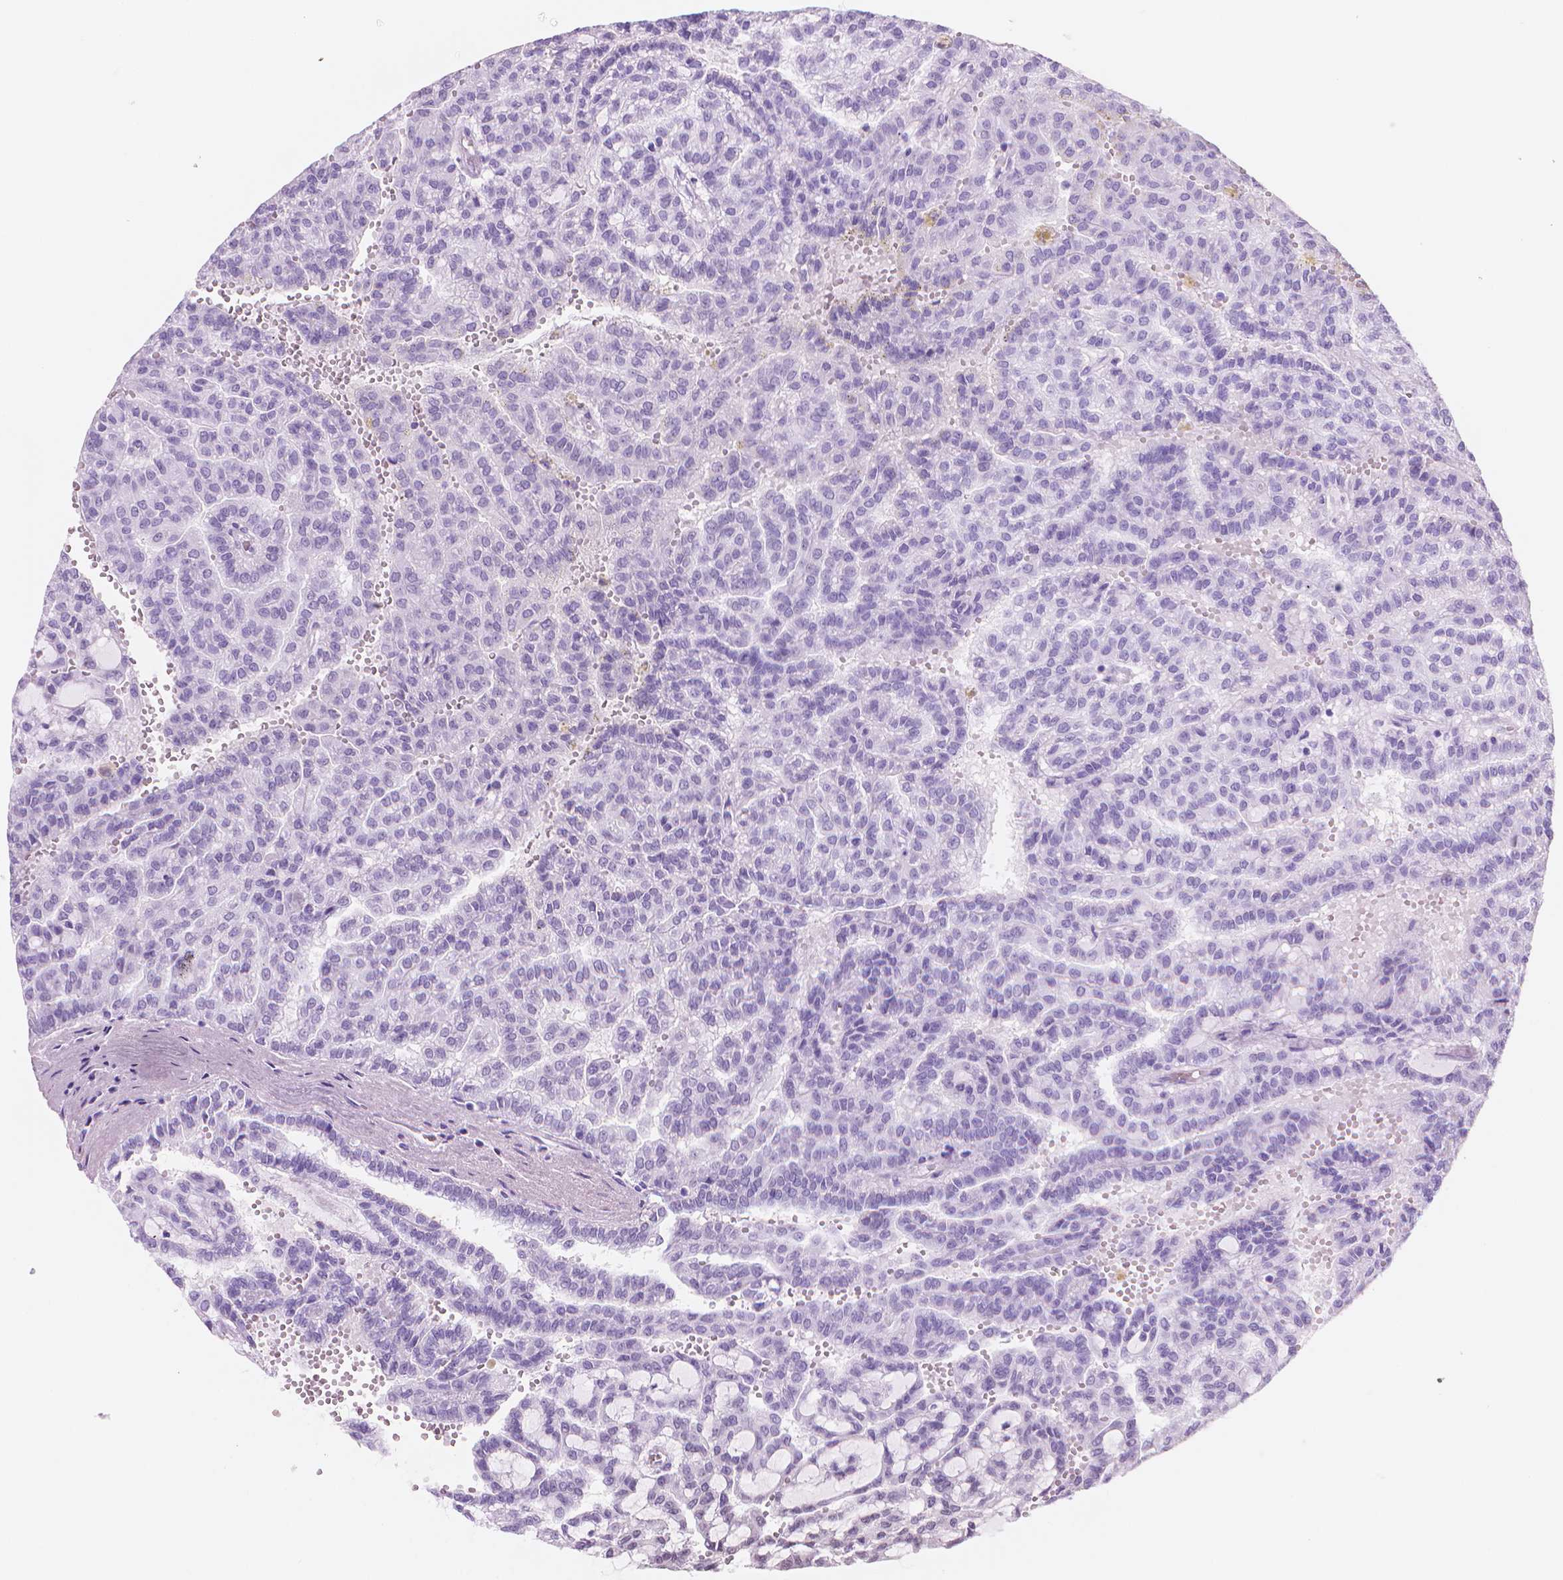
{"staining": {"intensity": "negative", "quantity": "none", "location": "none"}, "tissue": "renal cancer", "cell_type": "Tumor cells", "image_type": "cancer", "snomed": [{"axis": "morphology", "description": "Adenocarcinoma, NOS"}, {"axis": "topography", "description": "Kidney"}], "caption": "The photomicrograph displays no staining of tumor cells in renal cancer.", "gene": "POLR3D", "patient": {"sex": "male", "age": 63}}